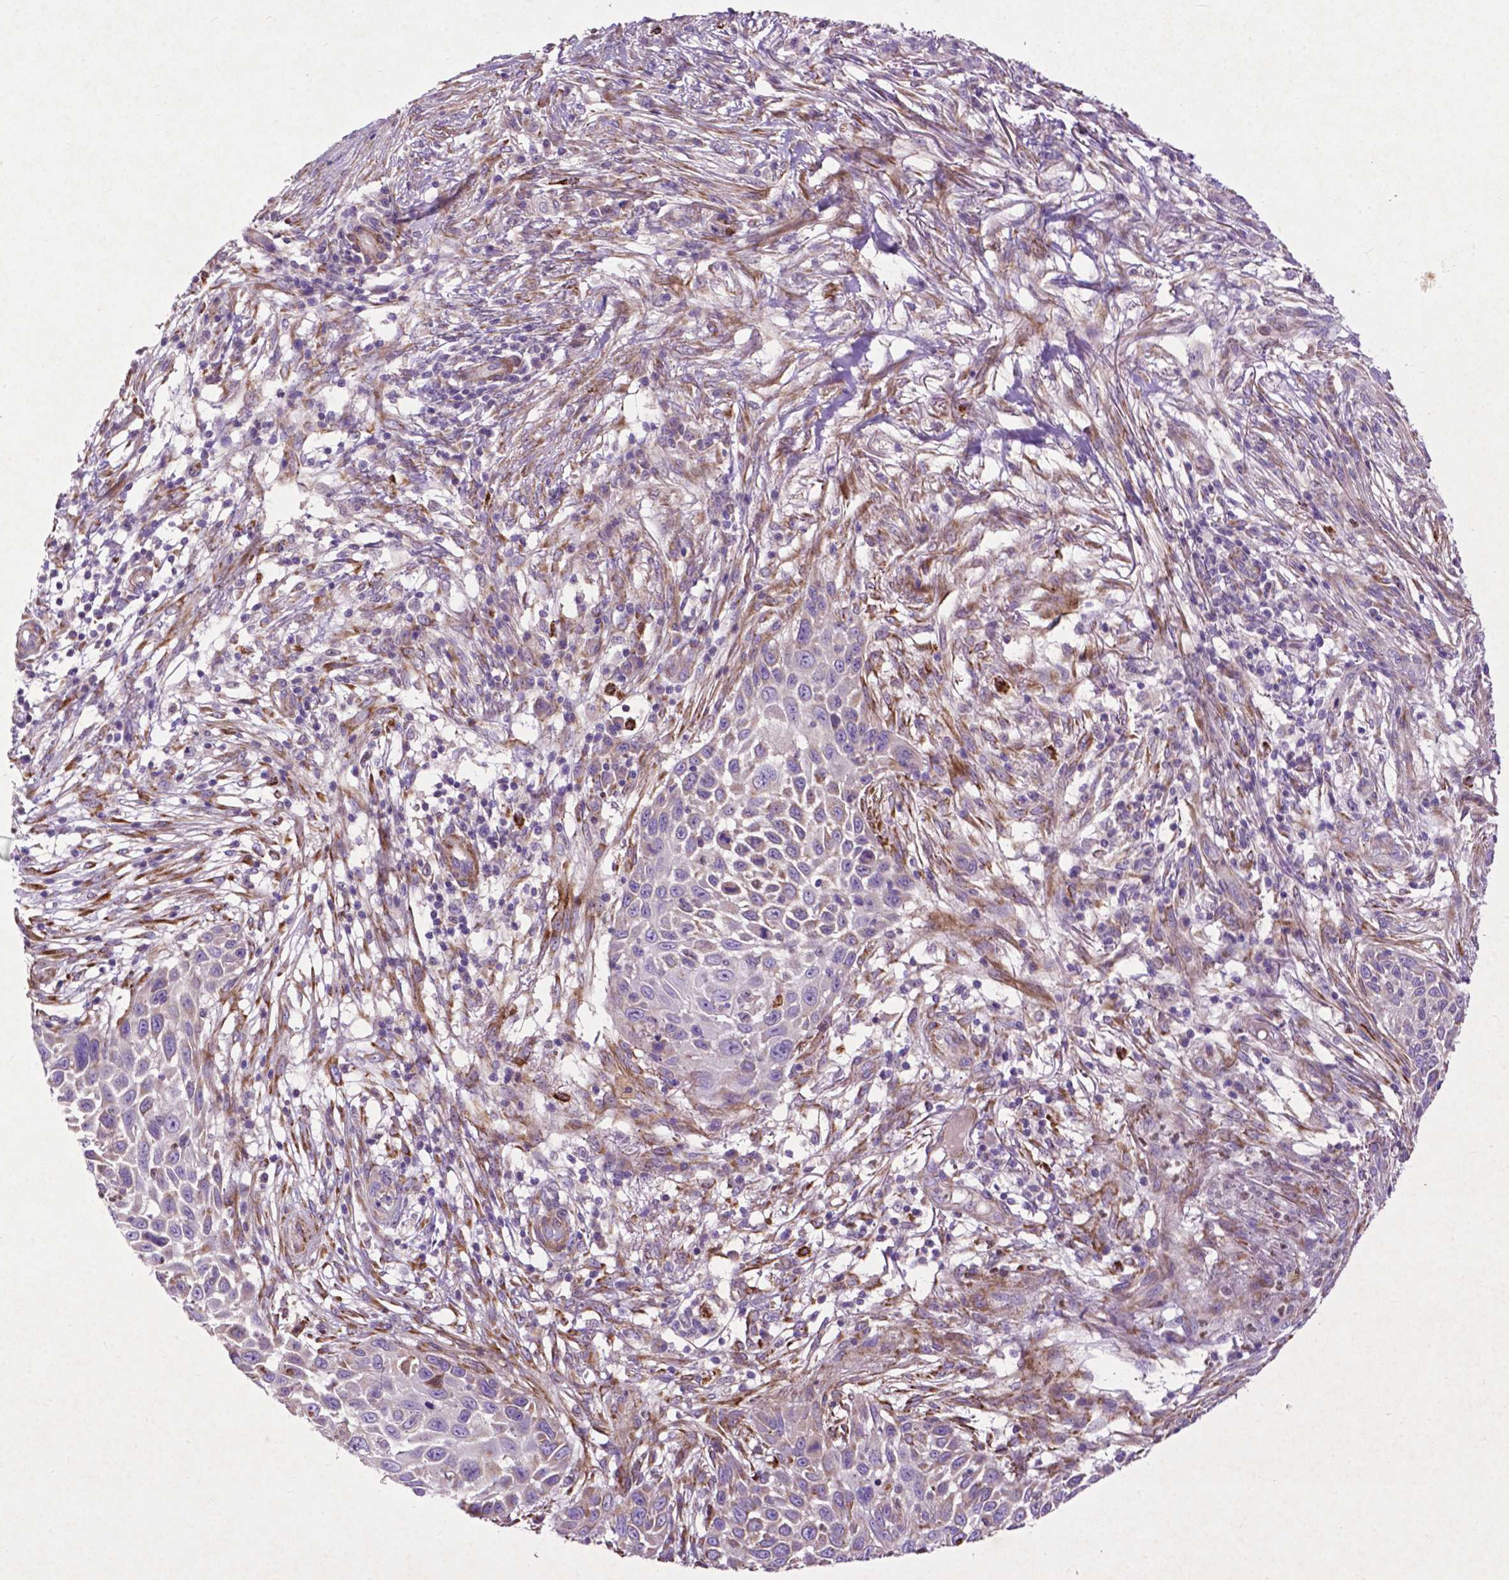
{"staining": {"intensity": "weak", "quantity": "<25%", "location": "cytoplasmic/membranous"}, "tissue": "skin cancer", "cell_type": "Tumor cells", "image_type": "cancer", "snomed": [{"axis": "morphology", "description": "Squamous cell carcinoma, NOS"}, {"axis": "topography", "description": "Skin"}], "caption": "Skin squamous cell carcinoma stained for a protein using immunohistochemistry (IHC) reveals no expression tumor cells.", "gene": "THEGL", "patient": {"sex": "male", "age": 92}}